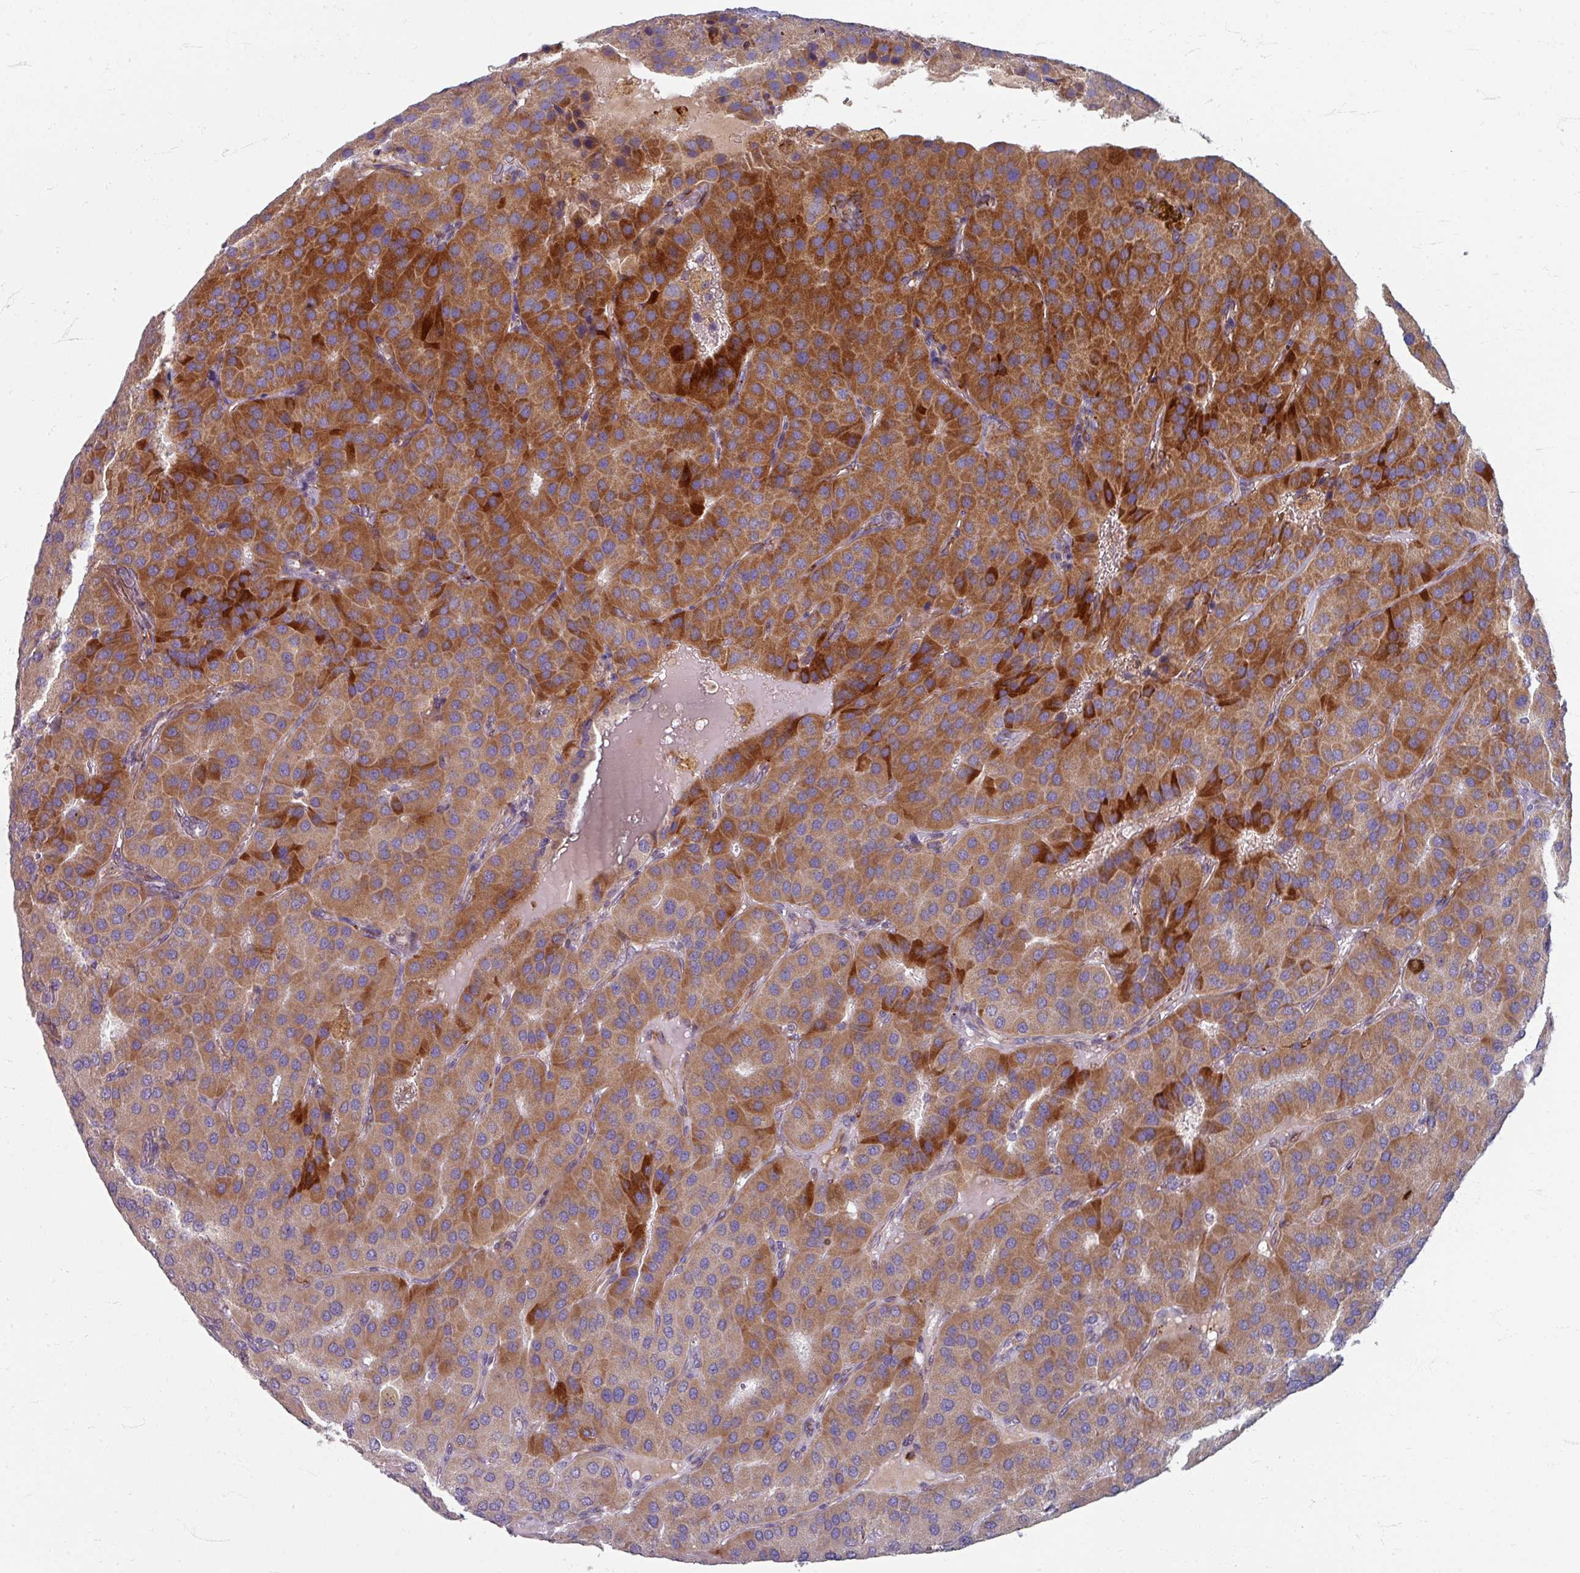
{"staining": {"intensity": "strong", "quantity": "25%-75%", "location": "cytoplasmic/membranous"}, "tissue": "parathyroid gland", "cell_type": "Glandular cells", "image_type": "normal", "snomed": [{"axis": "morphology", "description": "Normal tissue, NOS"}, {"axis": "morphology", "description": "Adenoma, NOS"}, {"axis": "topography", "description": "Parathyroid gland"}], "caption": "Glandular cells exhibit high levels of strong cytoplasmic/membranous positivity in approximately 25%-75% of cells in unremarkable parathyroid gland.", "gene": "GABARAPL1", "patient": {"sex": "female", "age": 86}}